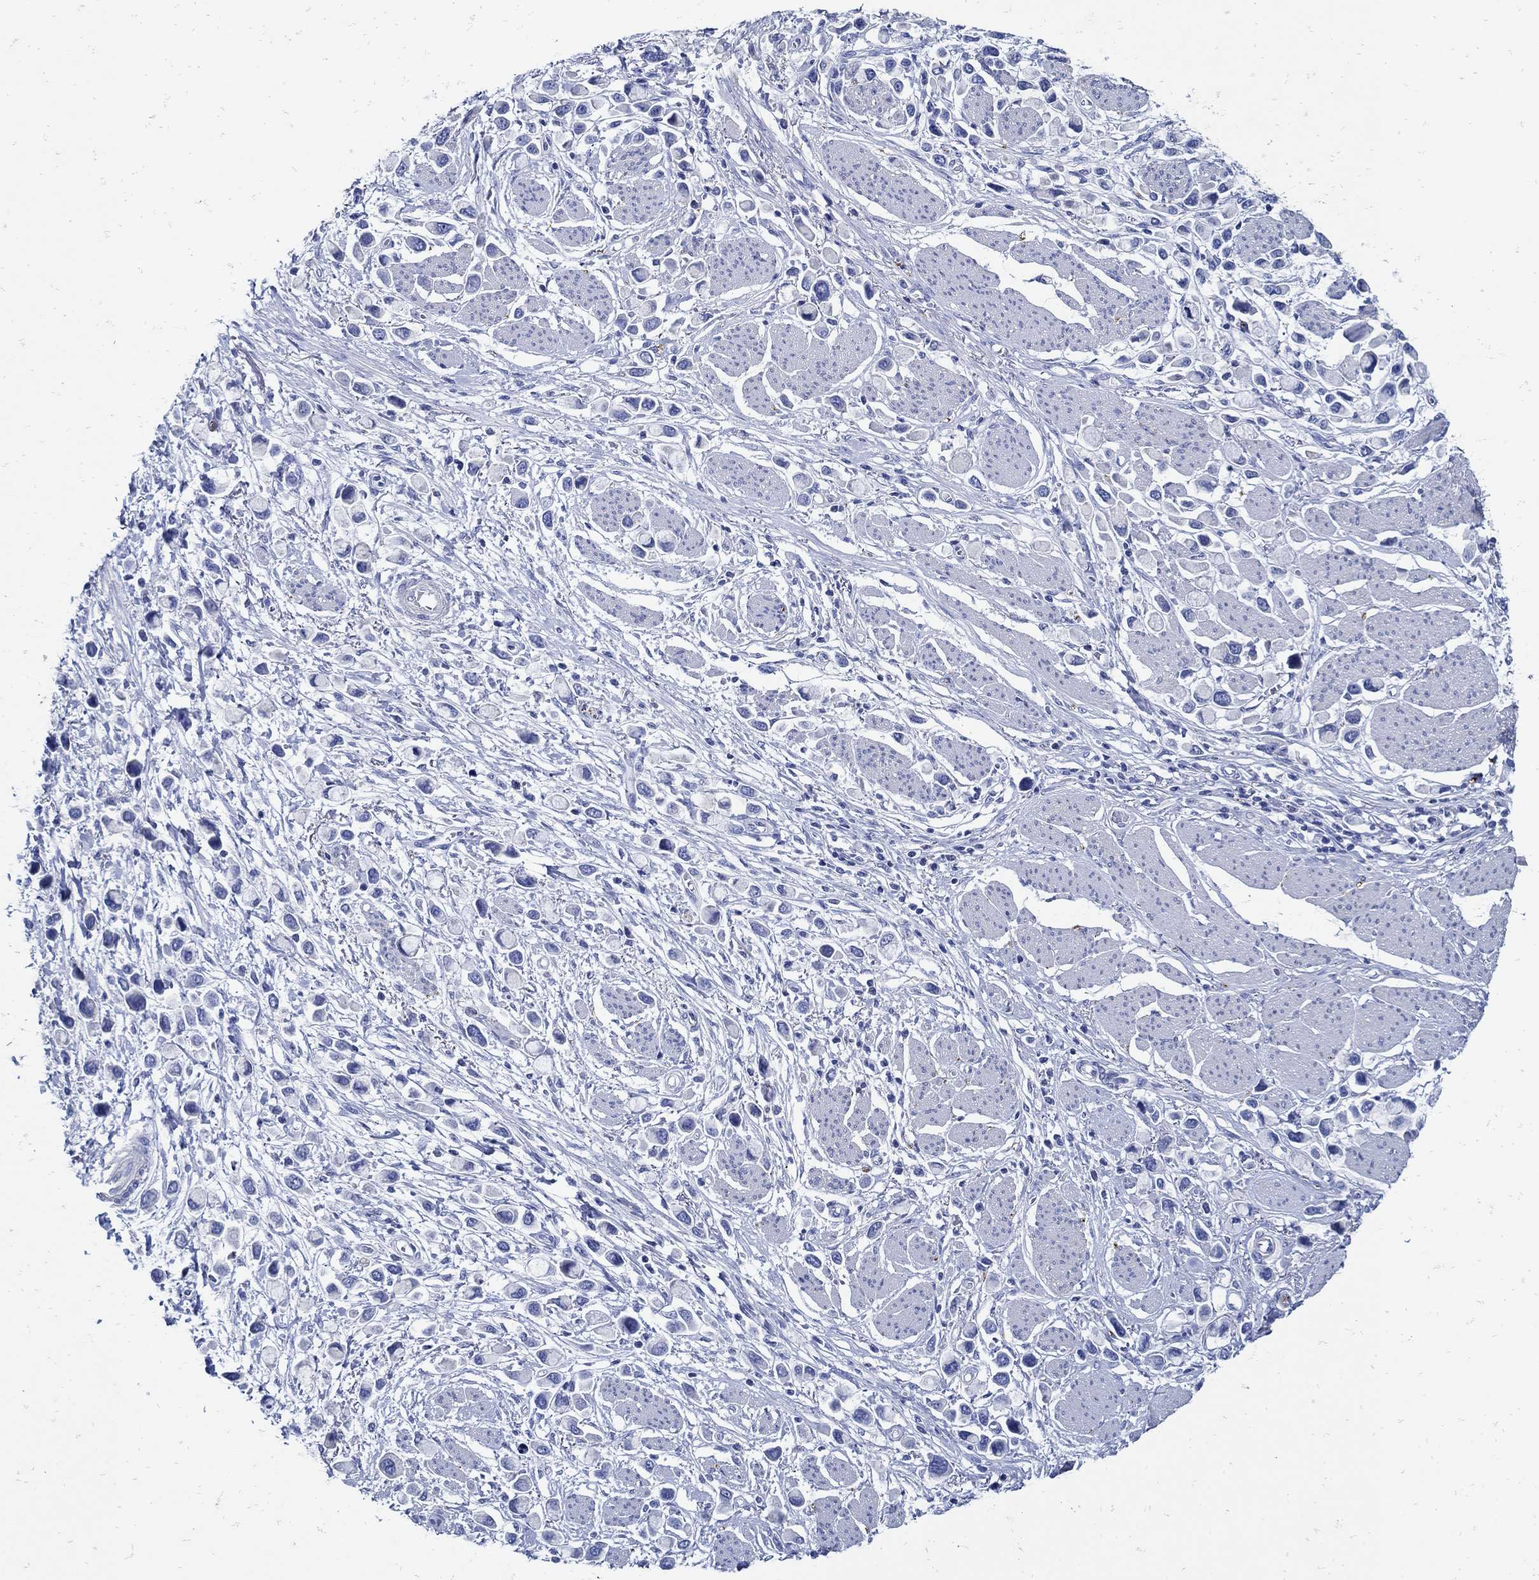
{"staining": {"intensity": "negative", "quantity": "none", "location": "none"}, "tissue": "stomach cancer", "cell_type": "Tumor cells", "image_type": "cancer", "snomed": [{"axis": "morphology", "description": "Adenocarcinoma, NOS"}, {"axis": "topography", "description": "Stomach"}], "caption": "Tumor cells show no significant protein positivity in adenocarcinoma (stomach).", "gene": "NOS1", "patient": {"sex": "female", "age": 81}}